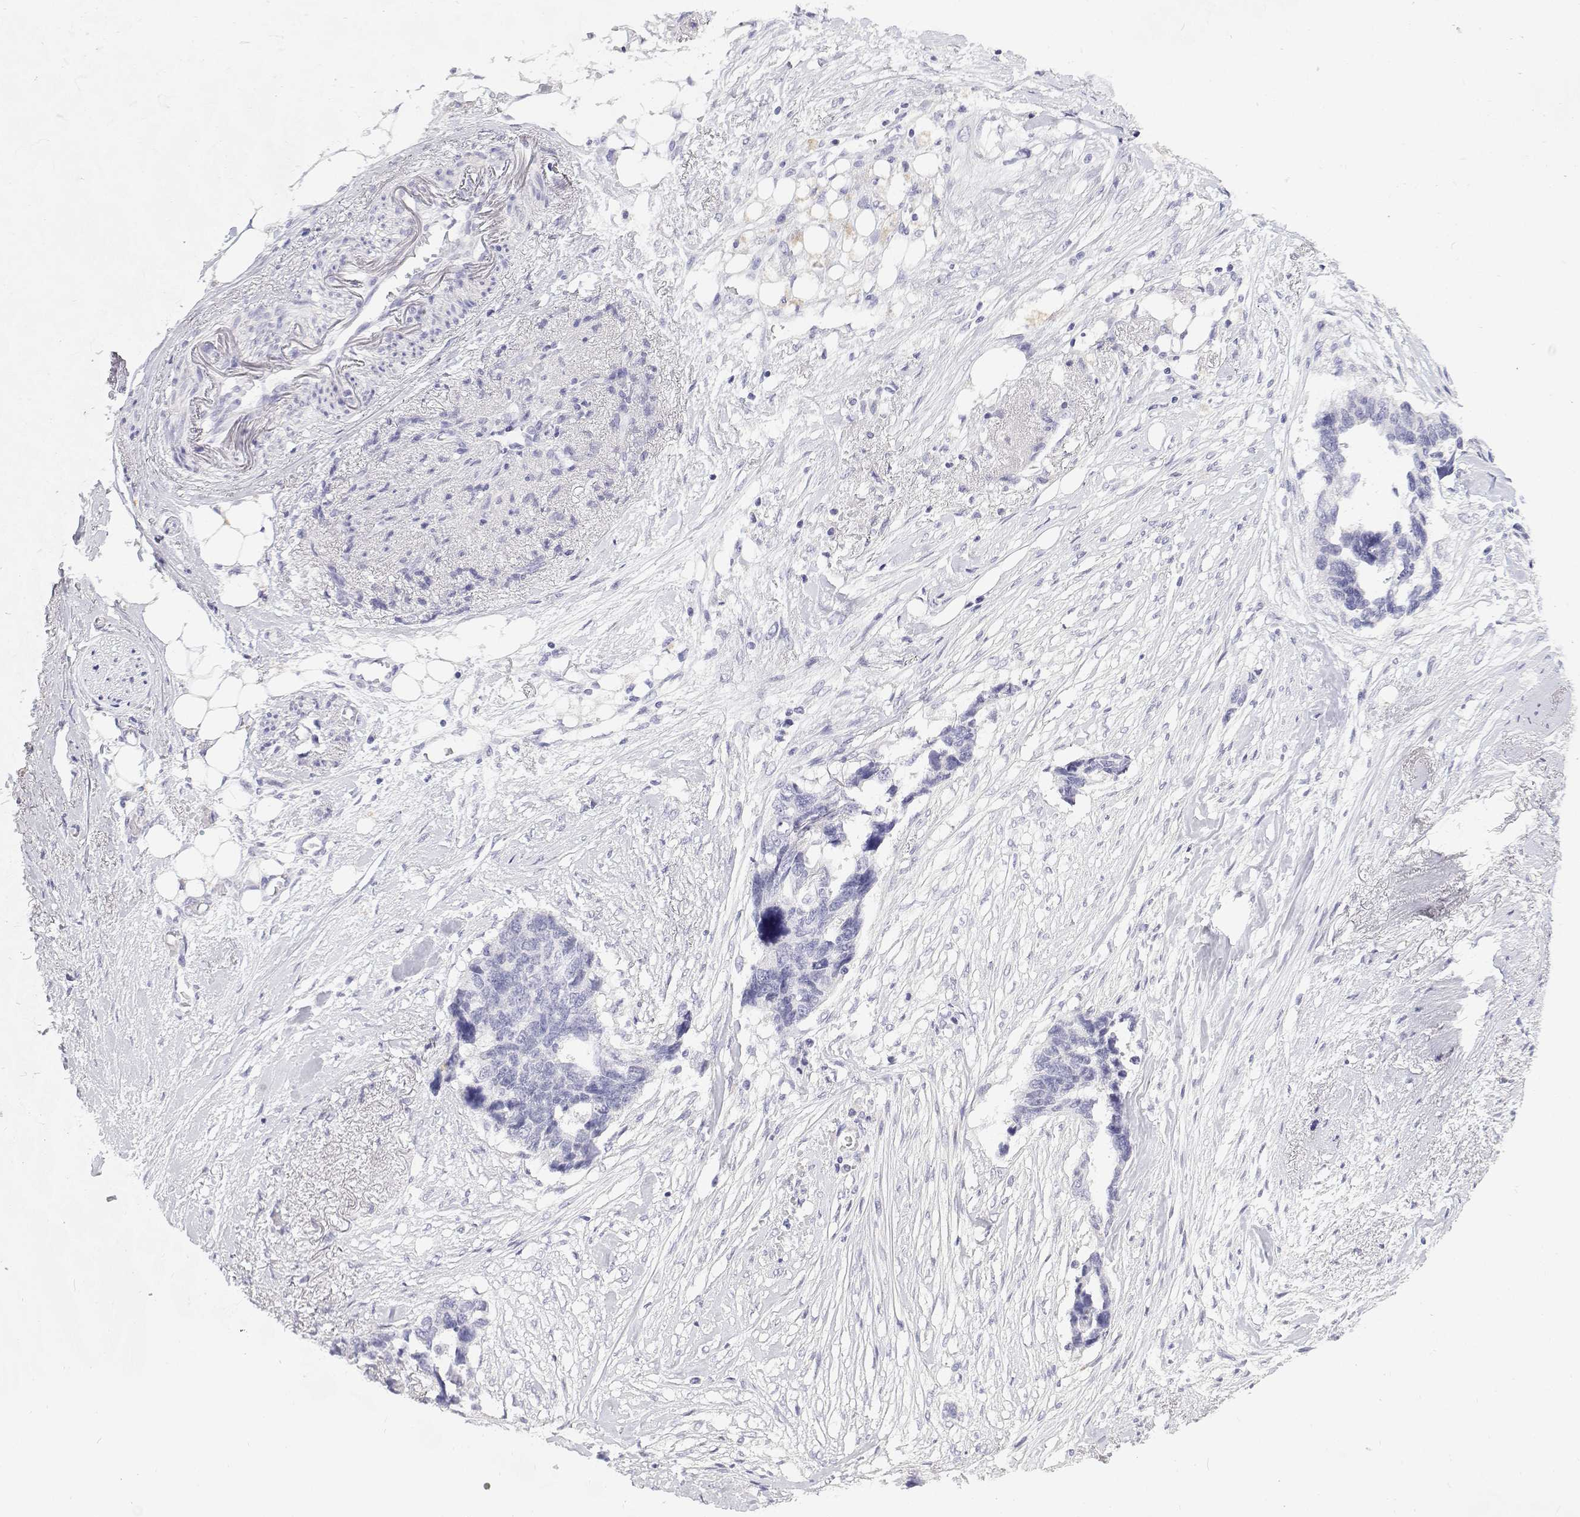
{"staining": {"intensity": "negative", "quantity": "none", "location": "none"}, "tissue": "ovarian cancer", "cell_type": "Tumor cells", "image_type": "cancer", "snomed": [{"axis": "morphology", "description": "Cystadenocarcinoma, serous, NOS"}, {"axis": "topography", "description": "Ovary"}], "caption": "Tumor cells show no significant positivity in serous cystadenocarcinoma (ovarian).", "gene": "NCR2", "patient": {"sex": "female", "age": 69}}